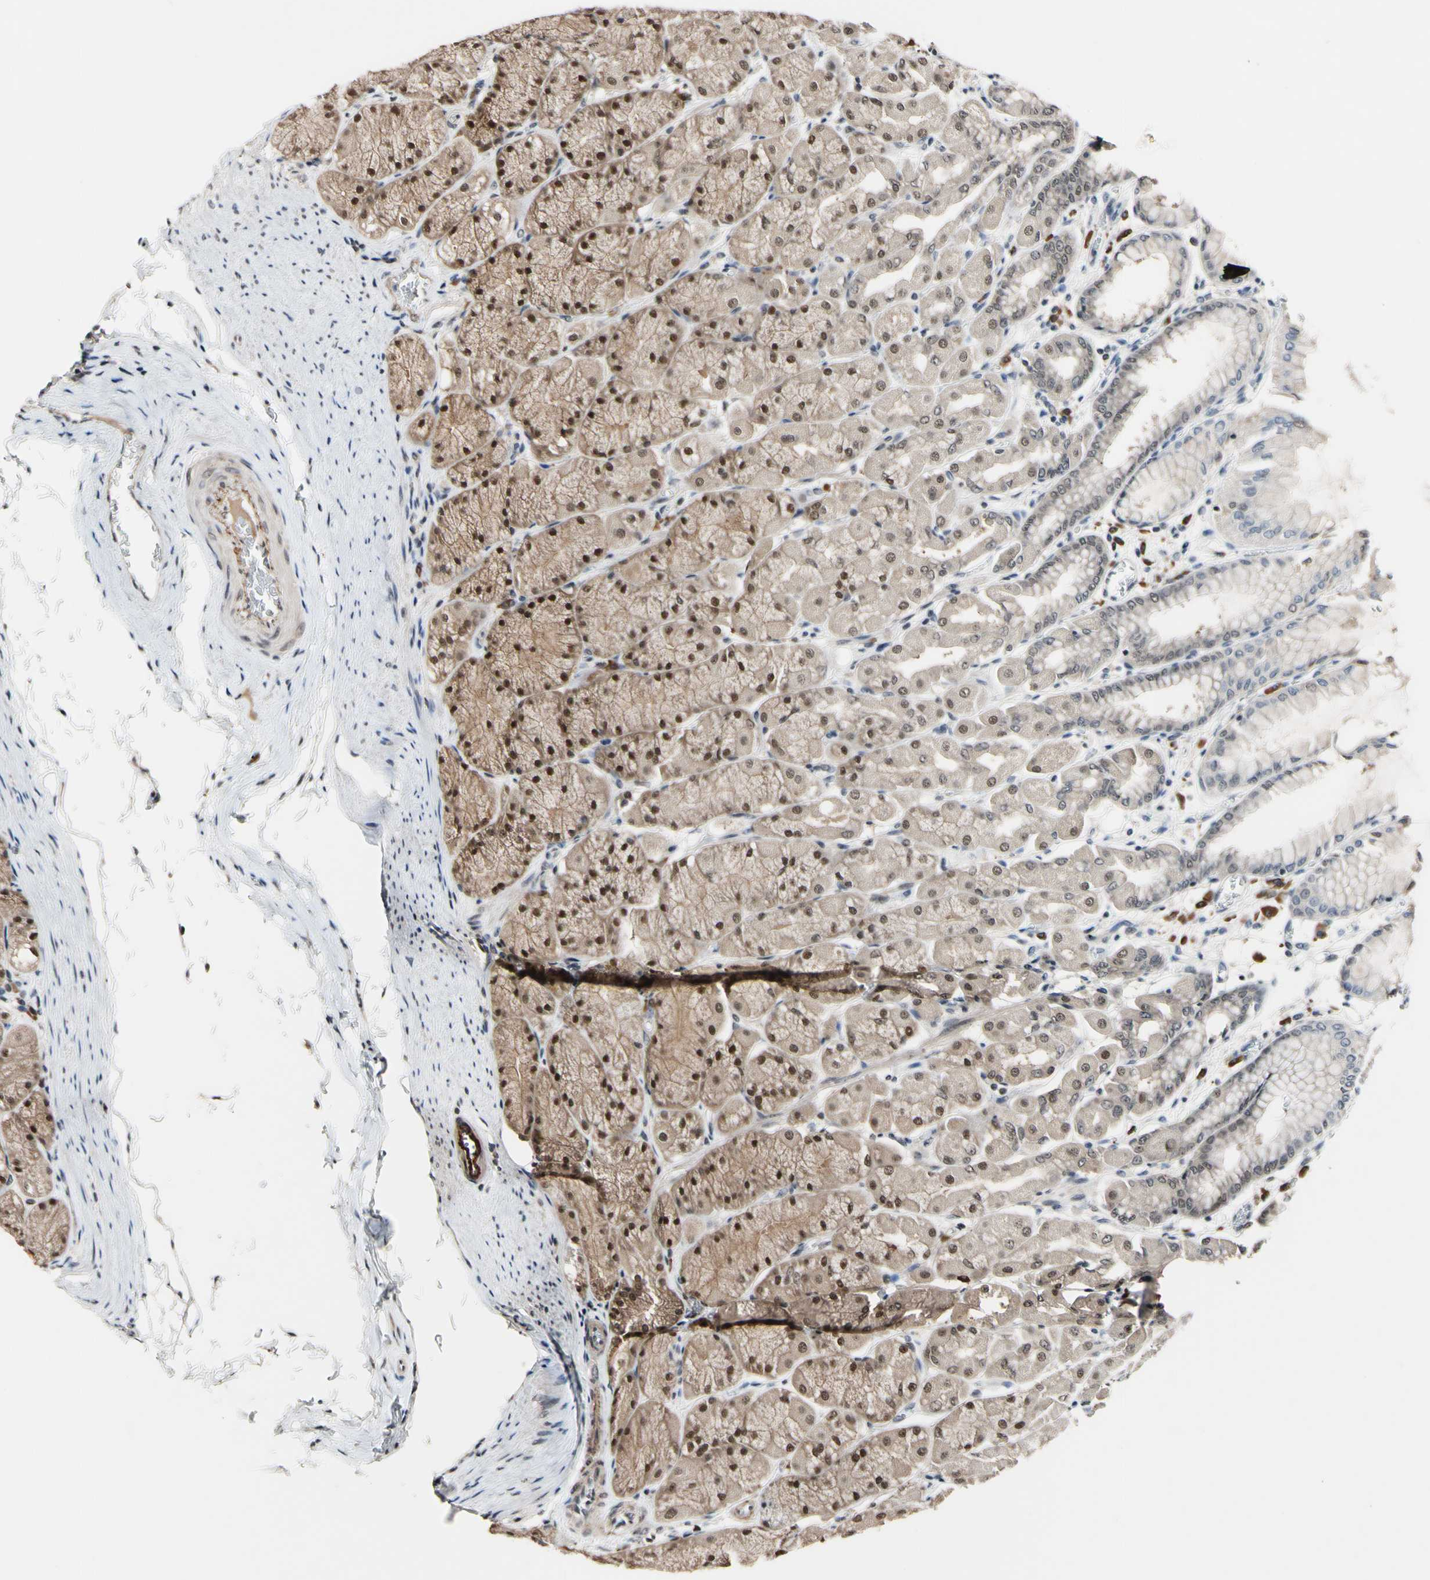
{"staining": {"intensity": "weak", "quantity": ">75%", "location": "cytoplasmic/membranous,nuclear"}, "tissue": "stomach", "cell_type": "Glandular cells", "image_type": "normal", "snomed": [{"axis": "morphology", "description": "Normal tissue, NOS"}, {"axis": "topography", "description": "Stomach, upper"}], "caption": "Immunohistochemical staining of unremarkable human stomach displays low levels of weak cytoplasmic/membranous,nuclear positivity in about >75% of glandular cells.", "gene": "PSMD10", "patient": {"sex": "female", "age": 56}}